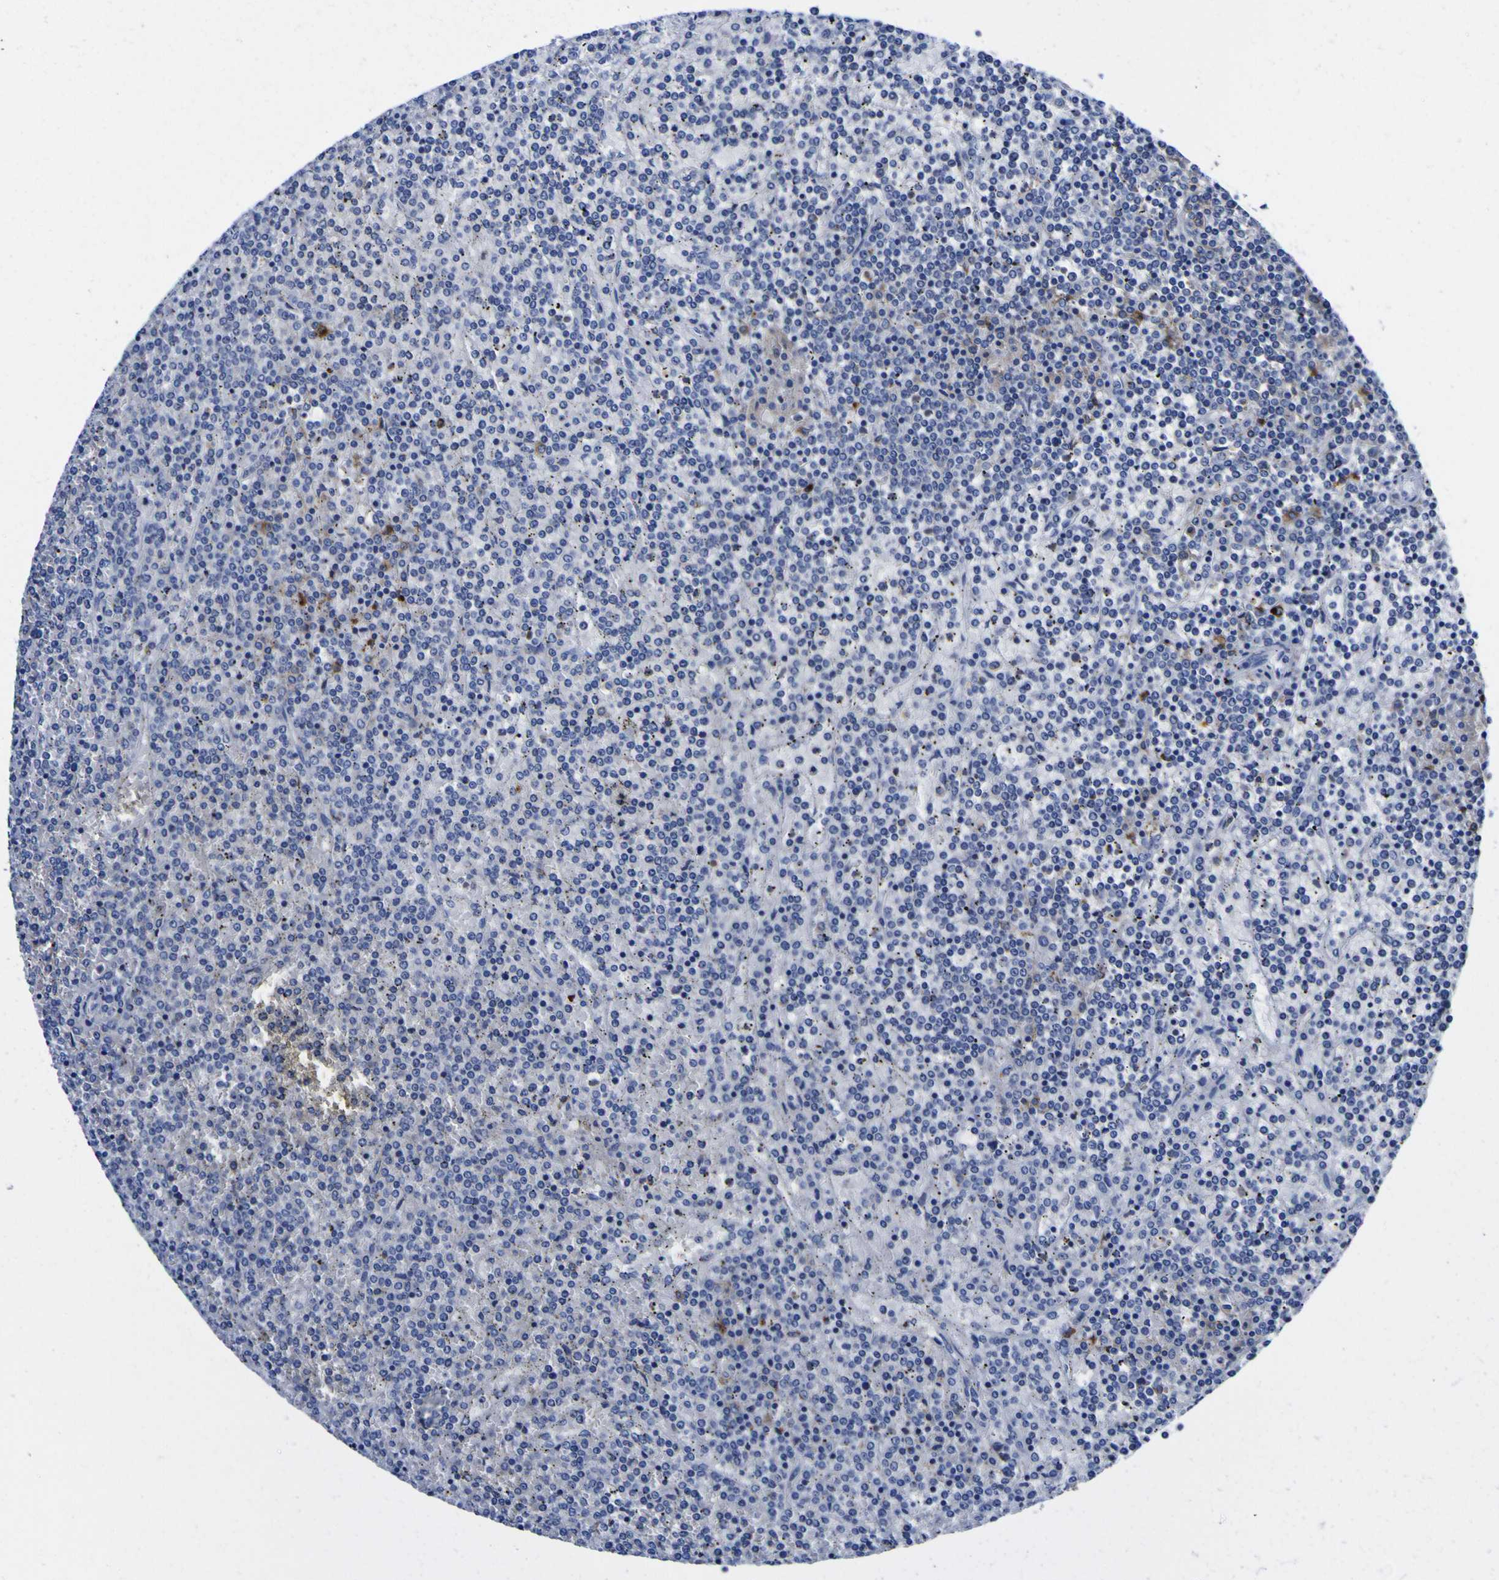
{"staining": {"intensity": "strong", "quantity": "<25%", "location": "cytoplasmic/membranous"}, "tissue": "lymphoma", "cell_type": "Tumor cells", "image_type": "cancer", "snomed": [{"axis": "morphology", "description": "Malignant lymphoma, non-Hodgkin's type, Low grade"}, {"axis": "topography", "description": "Spleen"}], "caption": "DAB immunohistochemical staining of human lymphoma reveals strong cytoplasmic/membranous protein staining in approximately <25% of tumor cells.", "gene": "HLA-DQA1", "patient": {"sex": "female", "age": 19}}